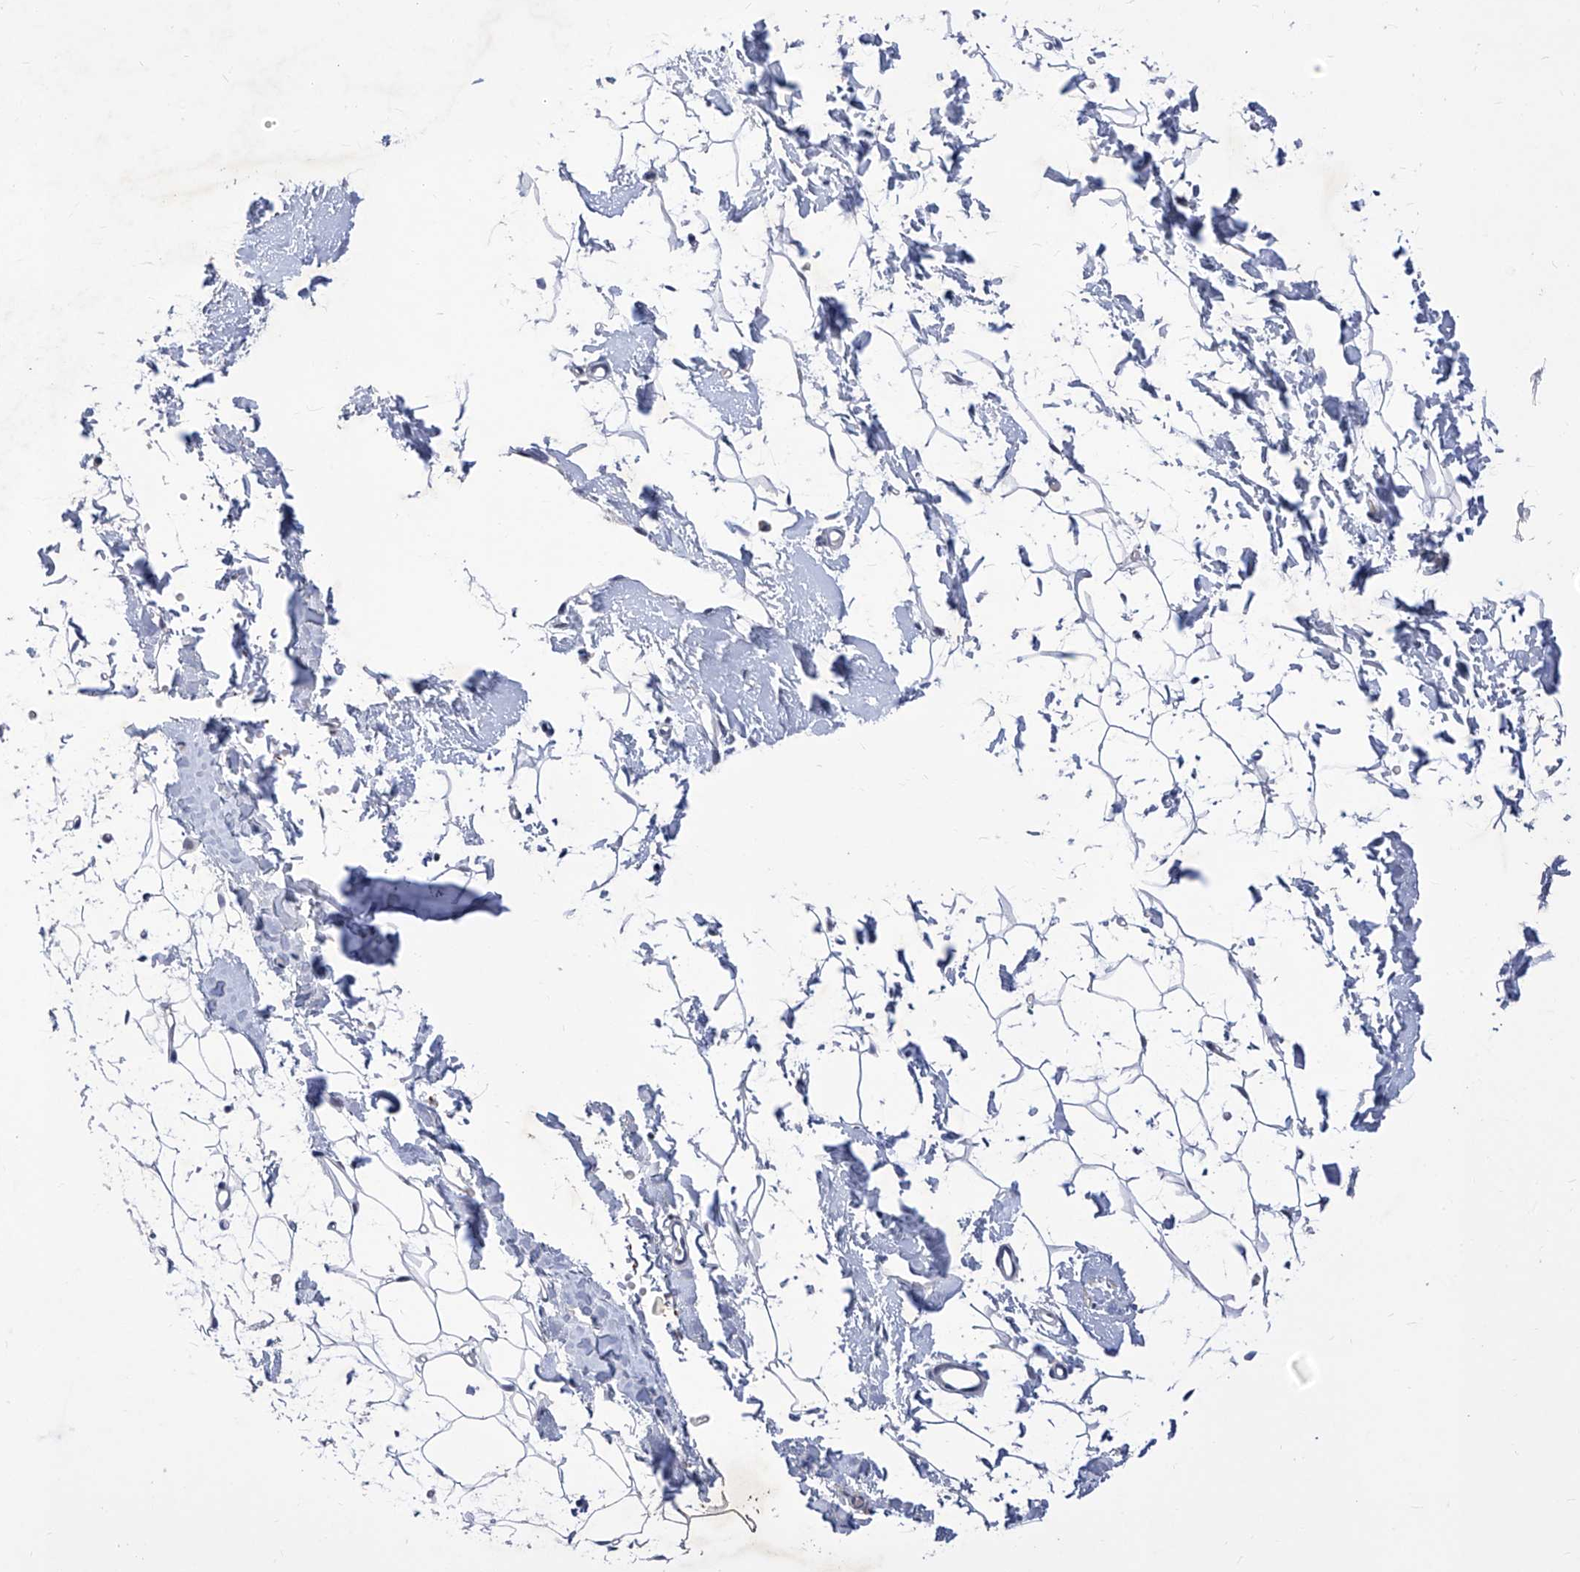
{"staining": {"intensity": "negative", "quantity": "none", "location": "none"}, "tissue": "adipose tissue", "cell_type": "Adipocytes", "image_type": "normal", "snomed": [{"axis": "morphology", "description": "Normal tissue, NOS"}, {"axis": "topography", "description": "Breast"}], "caption": "Image shows no protein positivity in adipocytes of benign adipose tissue.", "gene": "NUFIP1", "patient": {"sex": "female", "age": 23}}